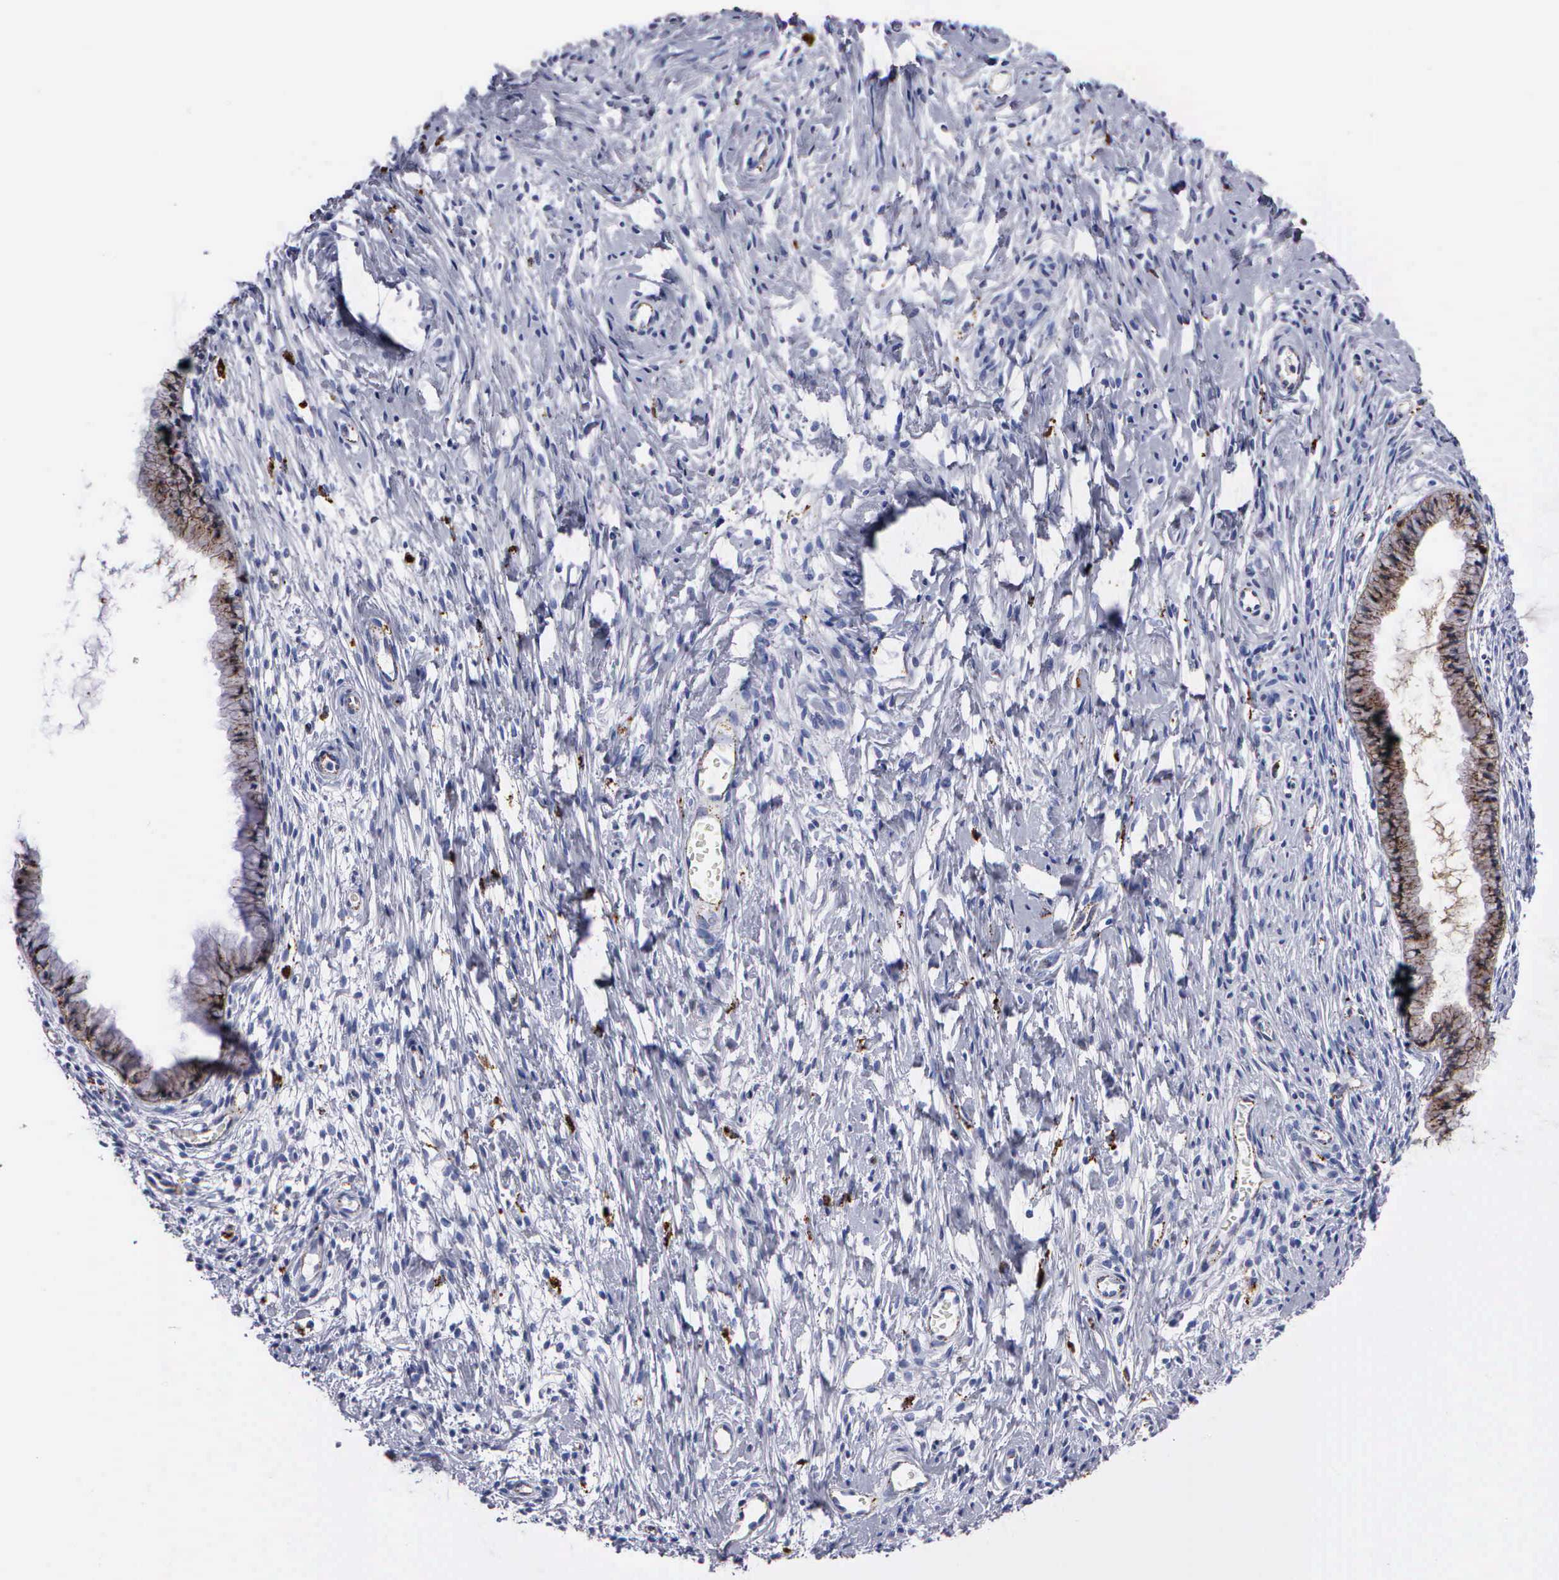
{"staining": {"intensity": "strong", "quantity": ">75%", "location": "cytoplasmic/membranous"}, "tissue": "cervix", "cell_type": "Glandular cells", "image_type": "normal", "snomed": [{"axis": "morphology", "description": "Normal tissue, NOS"}, {"axis": "topography", "description": "Cervix"}], "caption": "Human cervix stained with a brown dye demonstrates strong cytoplasmic/membranous positive staining in about >75% of glandular cells.", "gene": "CTSH", "patient": {"sex": "female", "age": 70}}